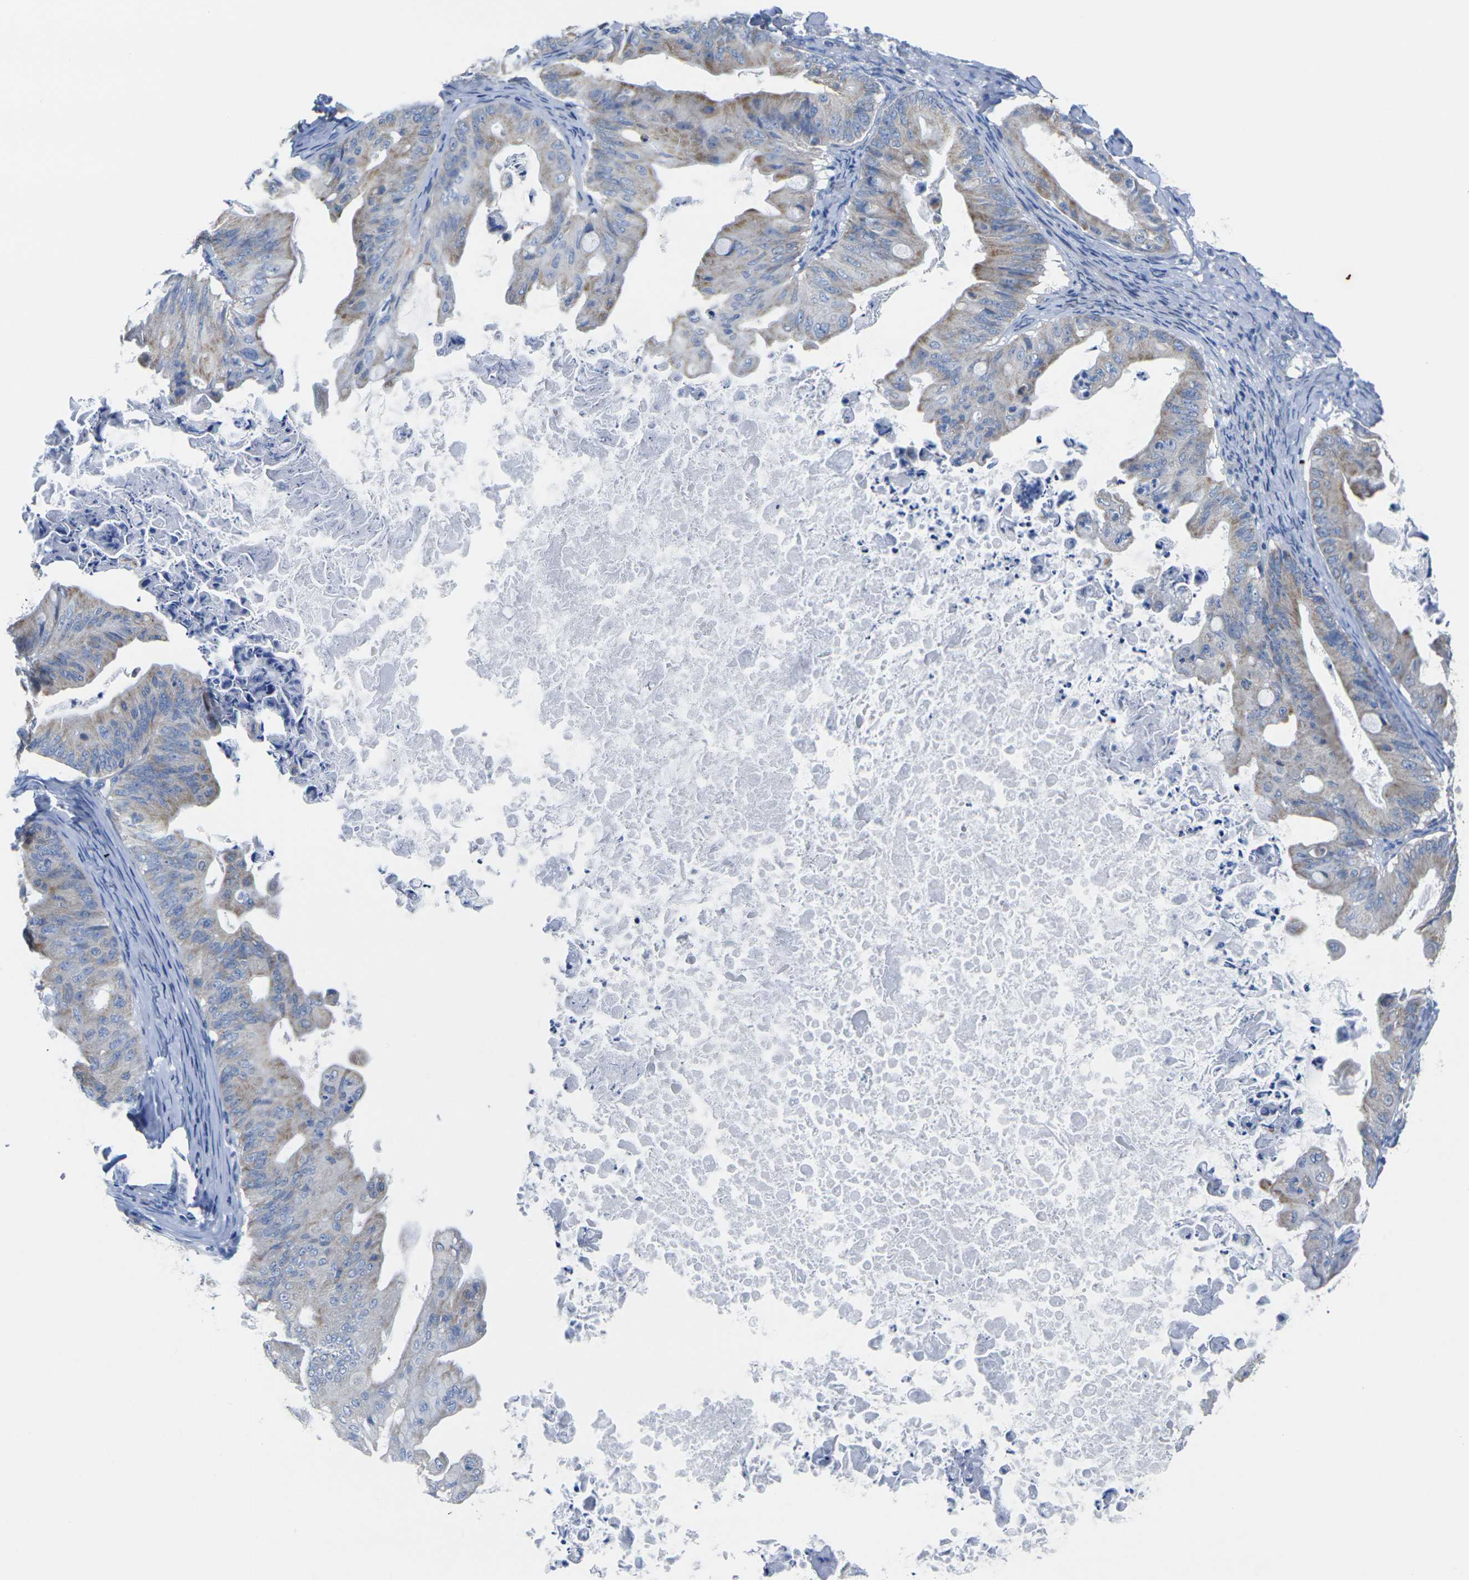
{"staining": {"intensity": "moderate", "quantity": "<25%", "location": "cytoplasmic/membranous"}, "tissue": "ovarian cancer", "cell_type": "Tumor cells", "image_type": "cancer", "snomed": [{"axis": "morphology", "description": "Cystadenocarcinoma, mucinous, NOS"}, {"axis": "topography", "description": "Ovary"}], "caption": "IHC histopathology image of human mucinous cystadenocarcinoma (ovarian) stained for a protein (brown), which shows low levels of moderate cytoplasmic/membranous expression in about <25% of tumor cells.", "gene": "TMEM204", "patient": {"sex": "female", "age": 37}}